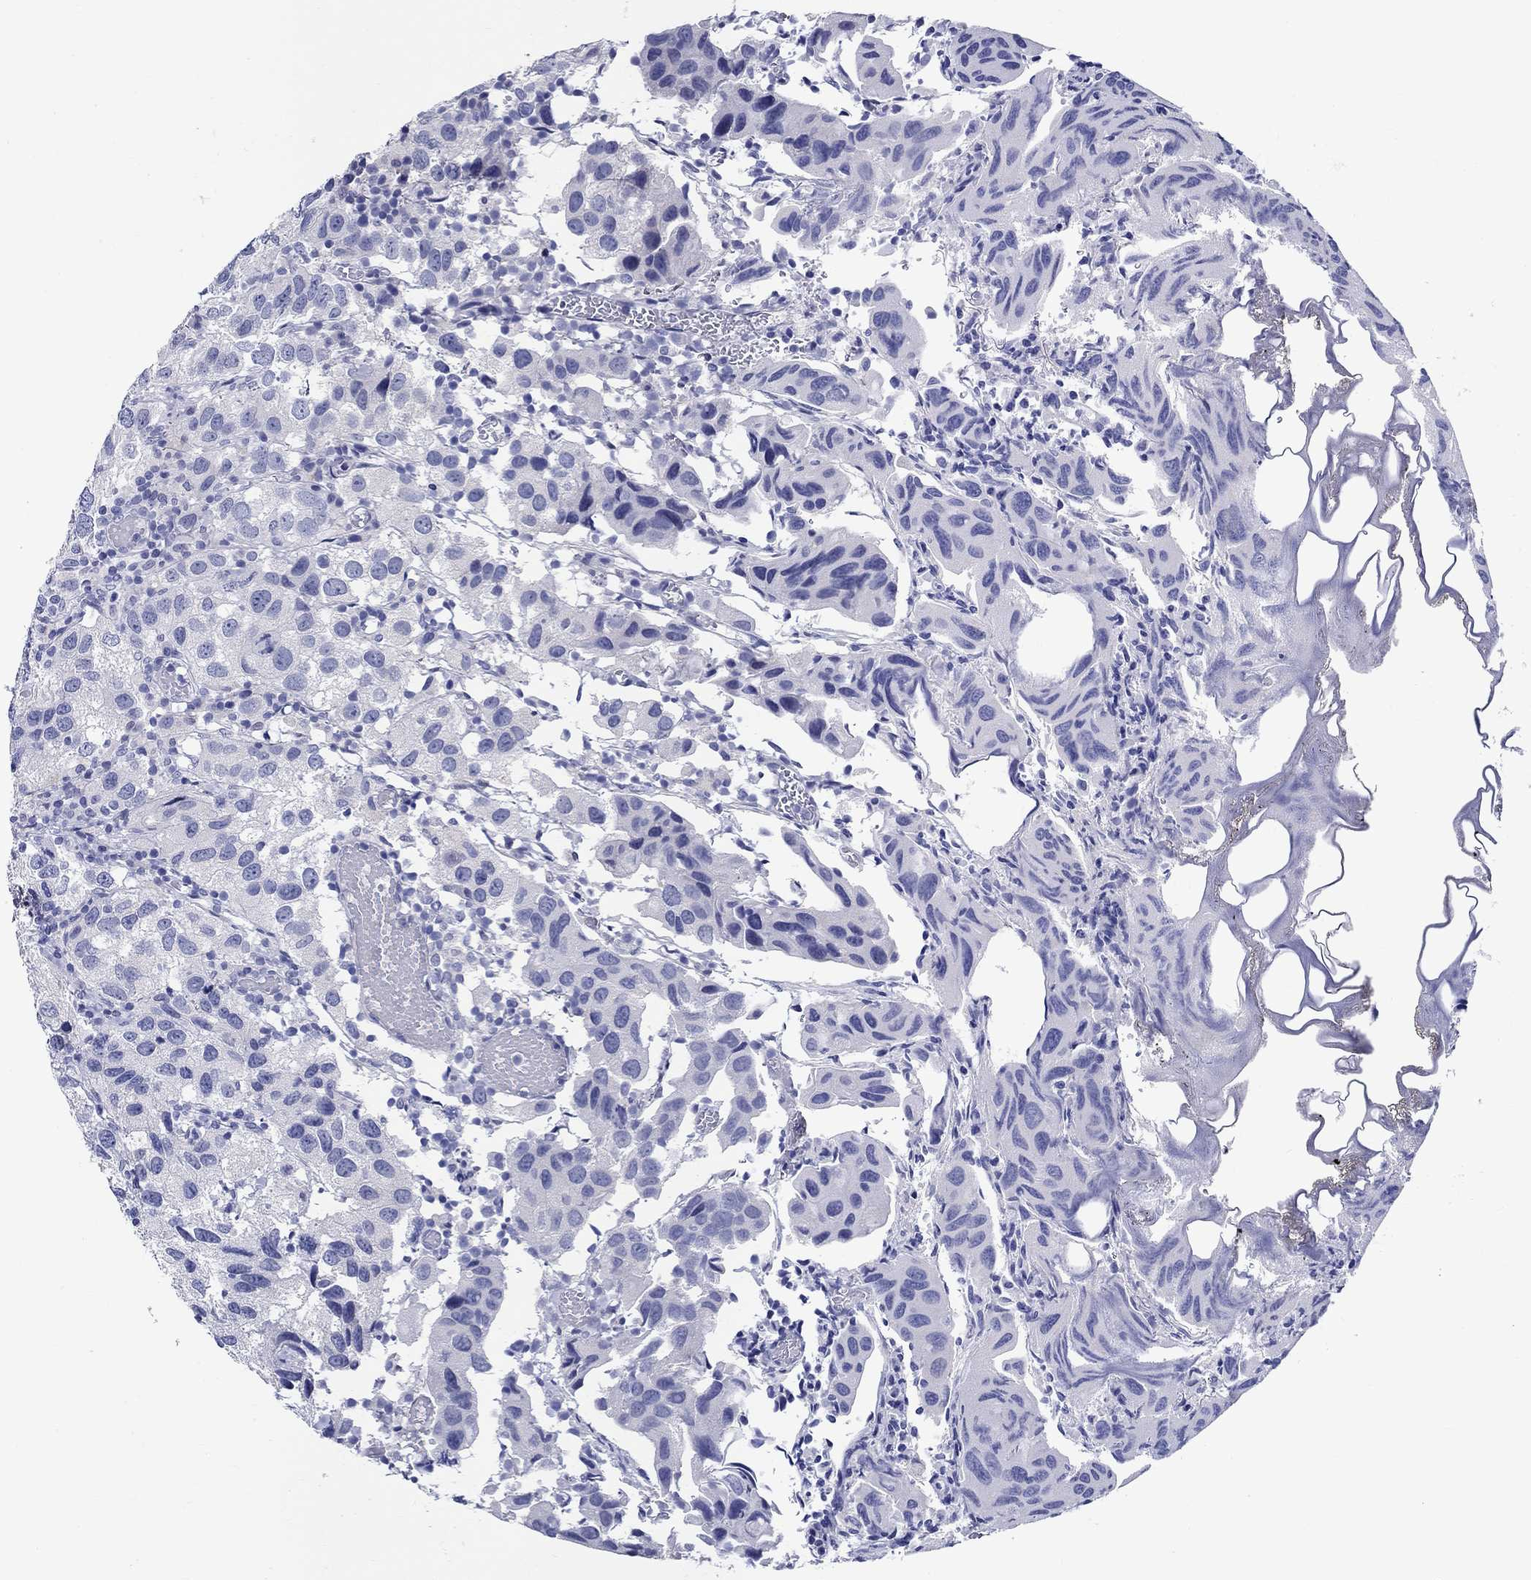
{"staining": {"intensity": "negative", "quantity": "none", "location": "none"}, "tissue": "urothelial cancer", "cell_type": "Tumor cells", "image_type": "cancer", "snomed": [{"axis": "morphology", "description": "Urothelial carcinoma, High grade"}, {"axis": "topography", "description": "Urinary bladder"}], "caption": "The micrograph demonstrates no staining of tumor cells in high-grade urothelial carcinoma.", "gene": "CRYGS", "patient": {"sex": "male", "age": 79}}